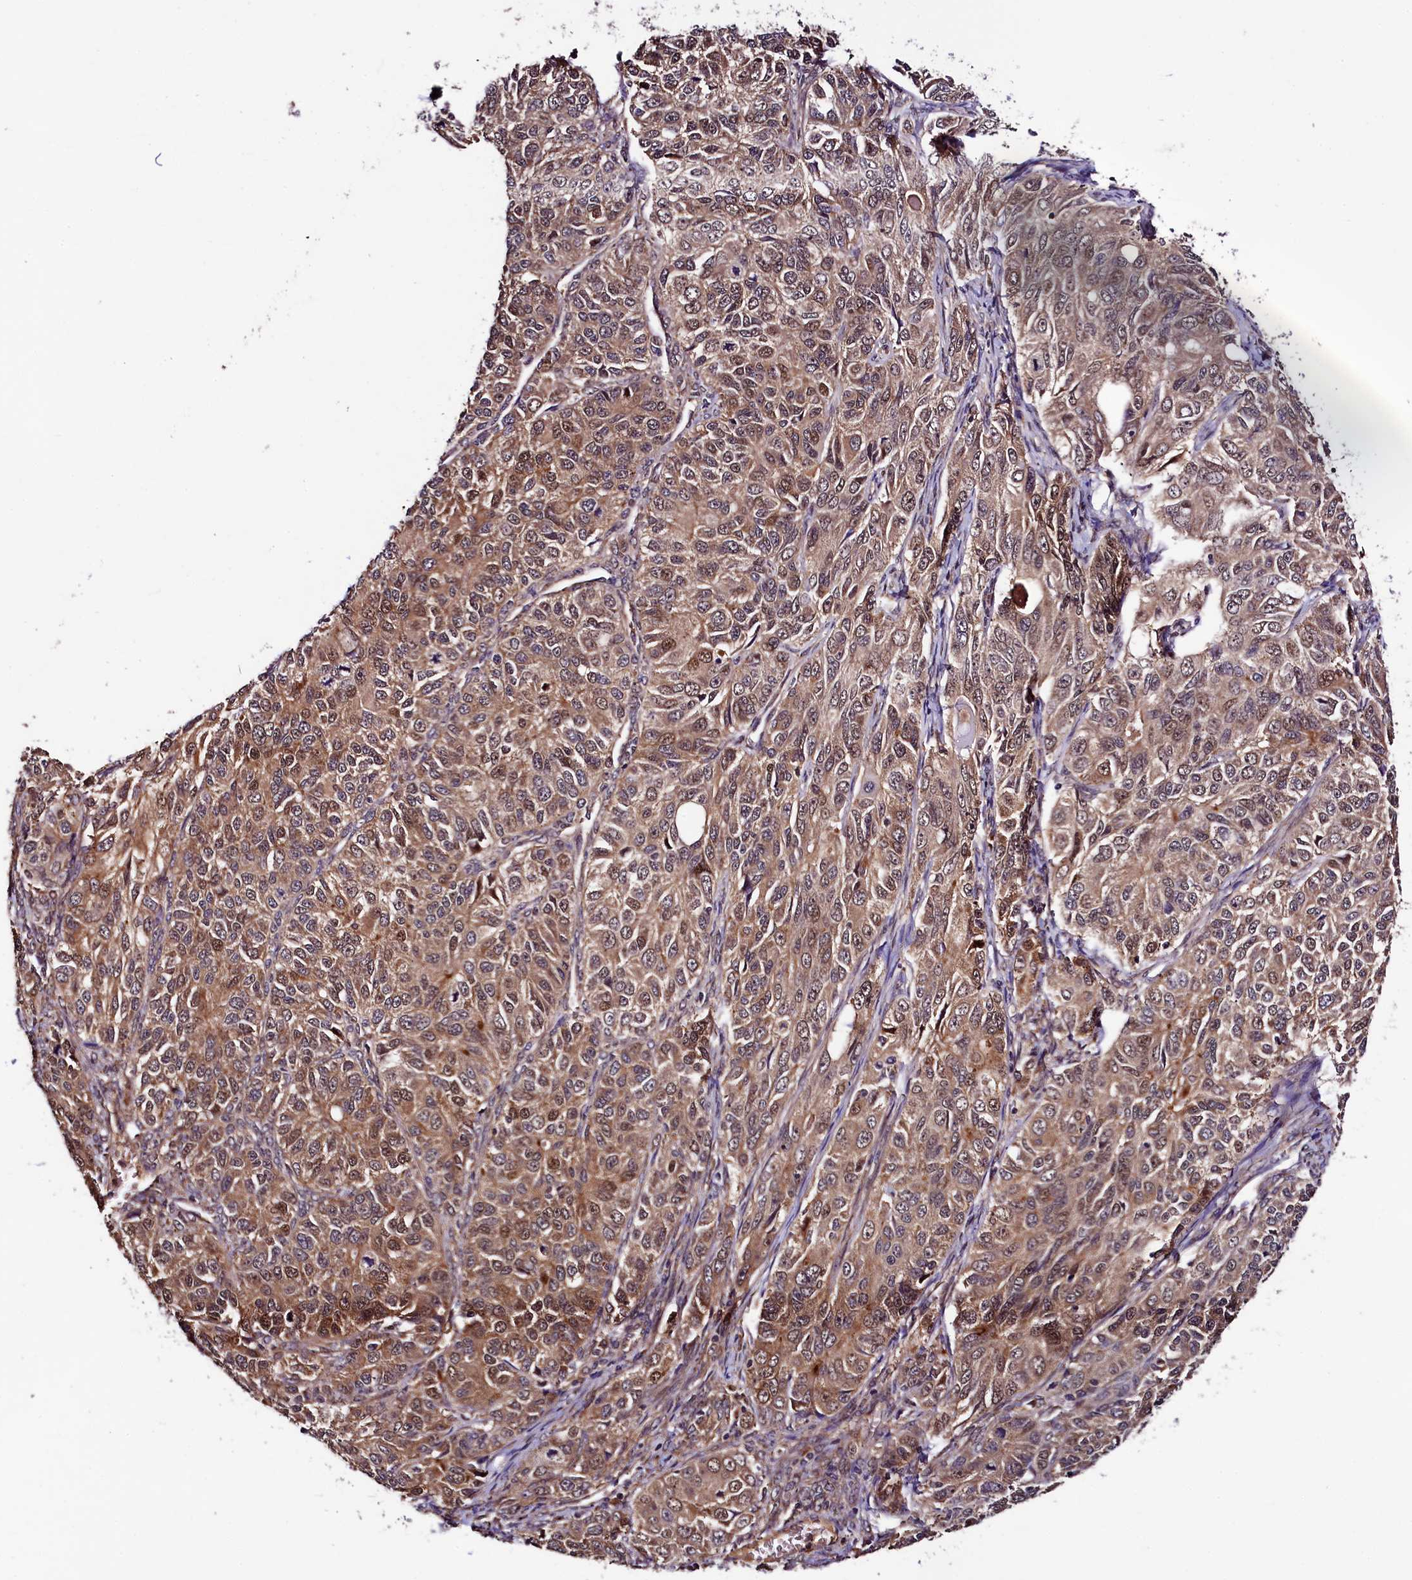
{"staining": {"intensity": "moderate", "quantity": ">75%", "location": "cytoplasmic/membranous,nuclear"}, "tissue": "ovarian cancer", "cell_type": "Tumor cells", "image_type": "cancer", "snomed": [{"axis": "morphology", "description": "Carcinoma, endometroid"}, {"axis": "topography", "description": "Ovary"}], "caption": "The image reveals a brown stain indicating the presence of a protein in the cytoplasmic/membranous and nuclear of tumor cells in ovarian cancer (endometroid carcinoma). (DAB (3,3'-diaminobenzidine) = brown stain, brightfield microscopy at high magnification).", "gene": "VPS35", "patient": {"sex": "female", "age": 51}}